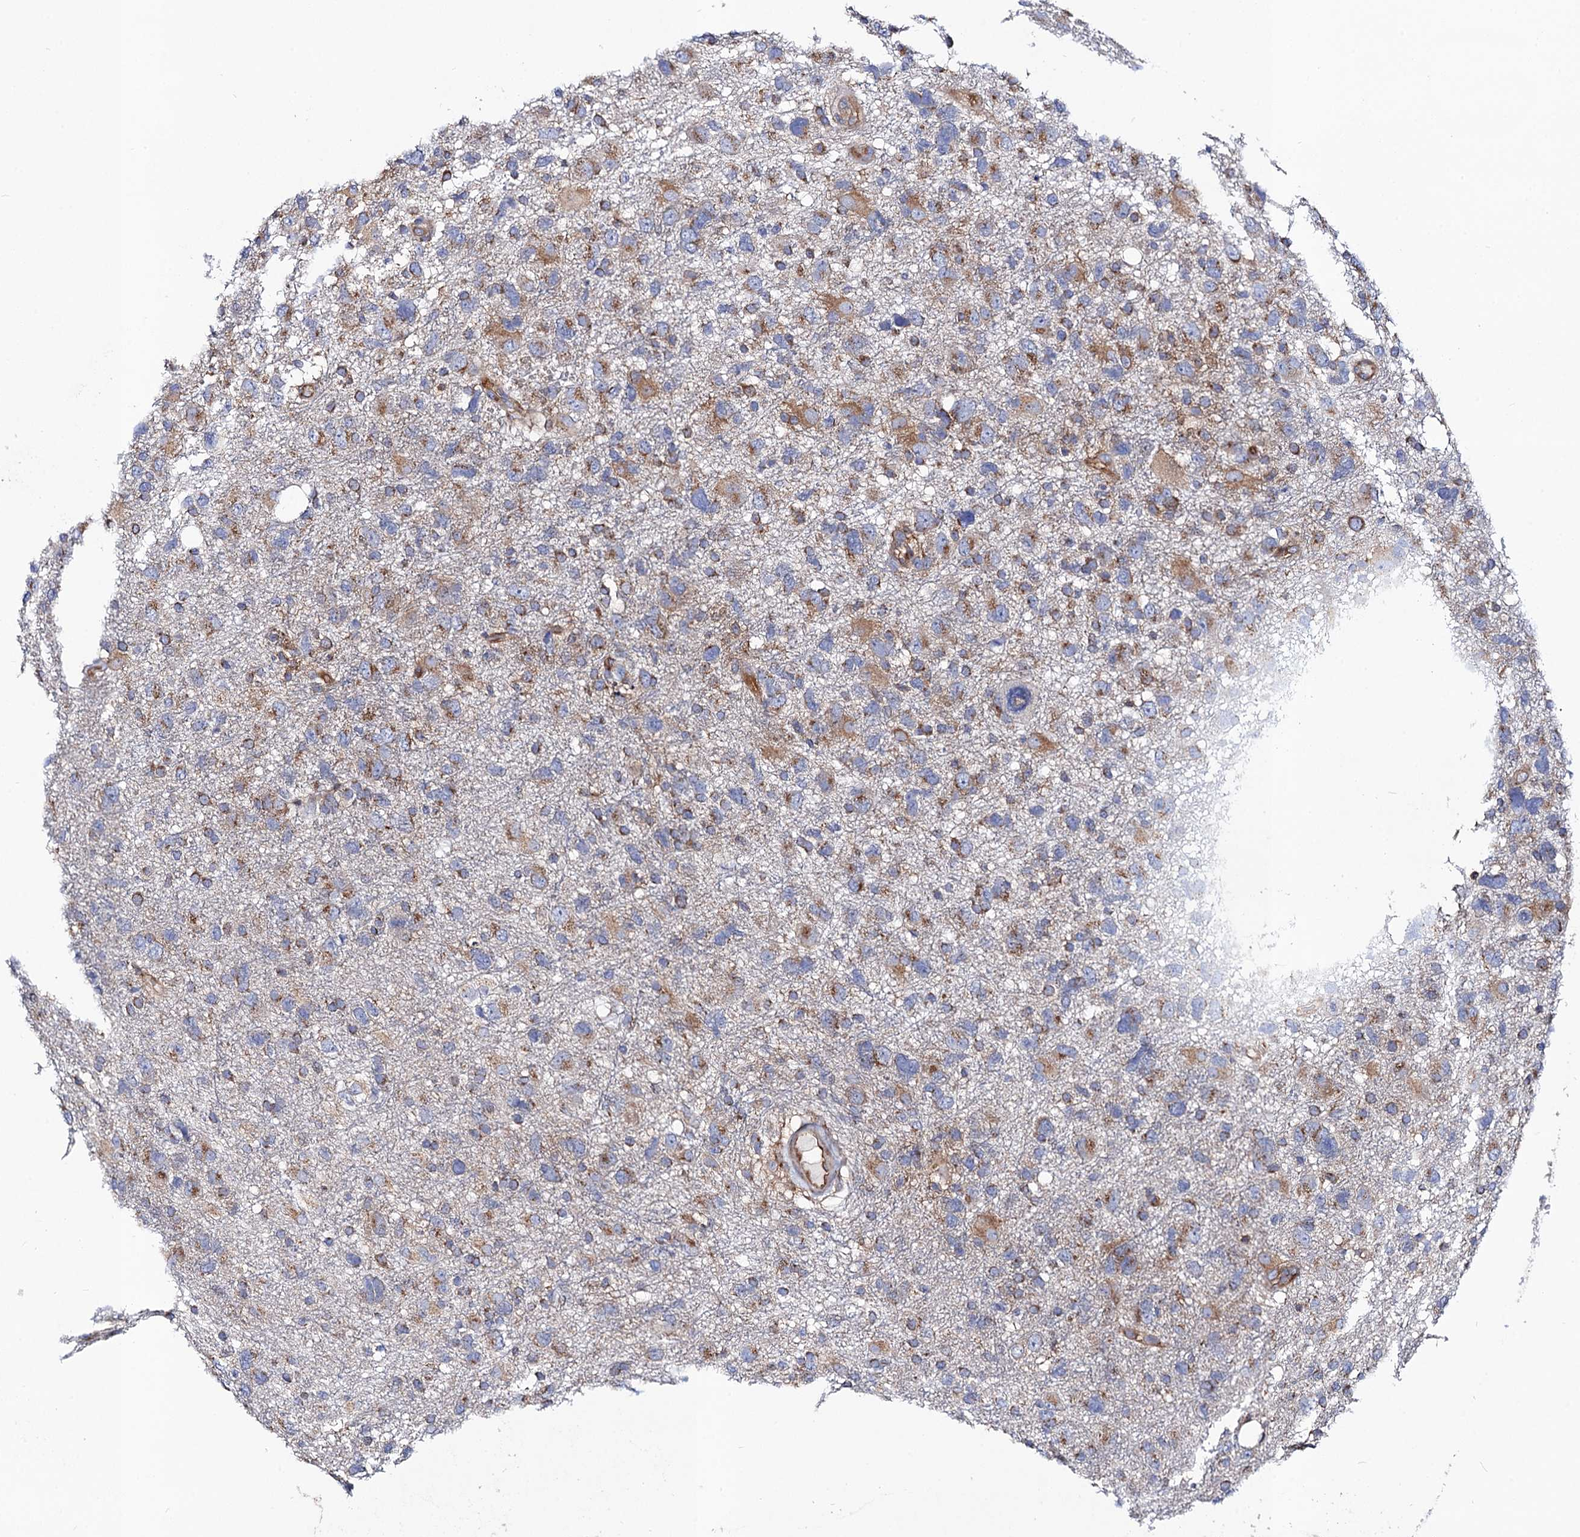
{"staining": {"intensity": "moderate", "quantity": "25%-75%", "location": "cytoplasmic/membranous"}, "tissue": "glioma", "cell_type": "Tumor cells", "image_type": "cancer", "snomed": [{"axis": "morphology", "description": "Glioma, malignant, High grade"}, {"axis": "topography", "description": "Brain"}], "caption": "Protein analysis of glioma tissue demonstrates moderate cytoplasmic/membranous positivity in about 25%-75% of tumor cells.", "gene": "DYDC1", "patient": {"sex": "male", "age": 61}}